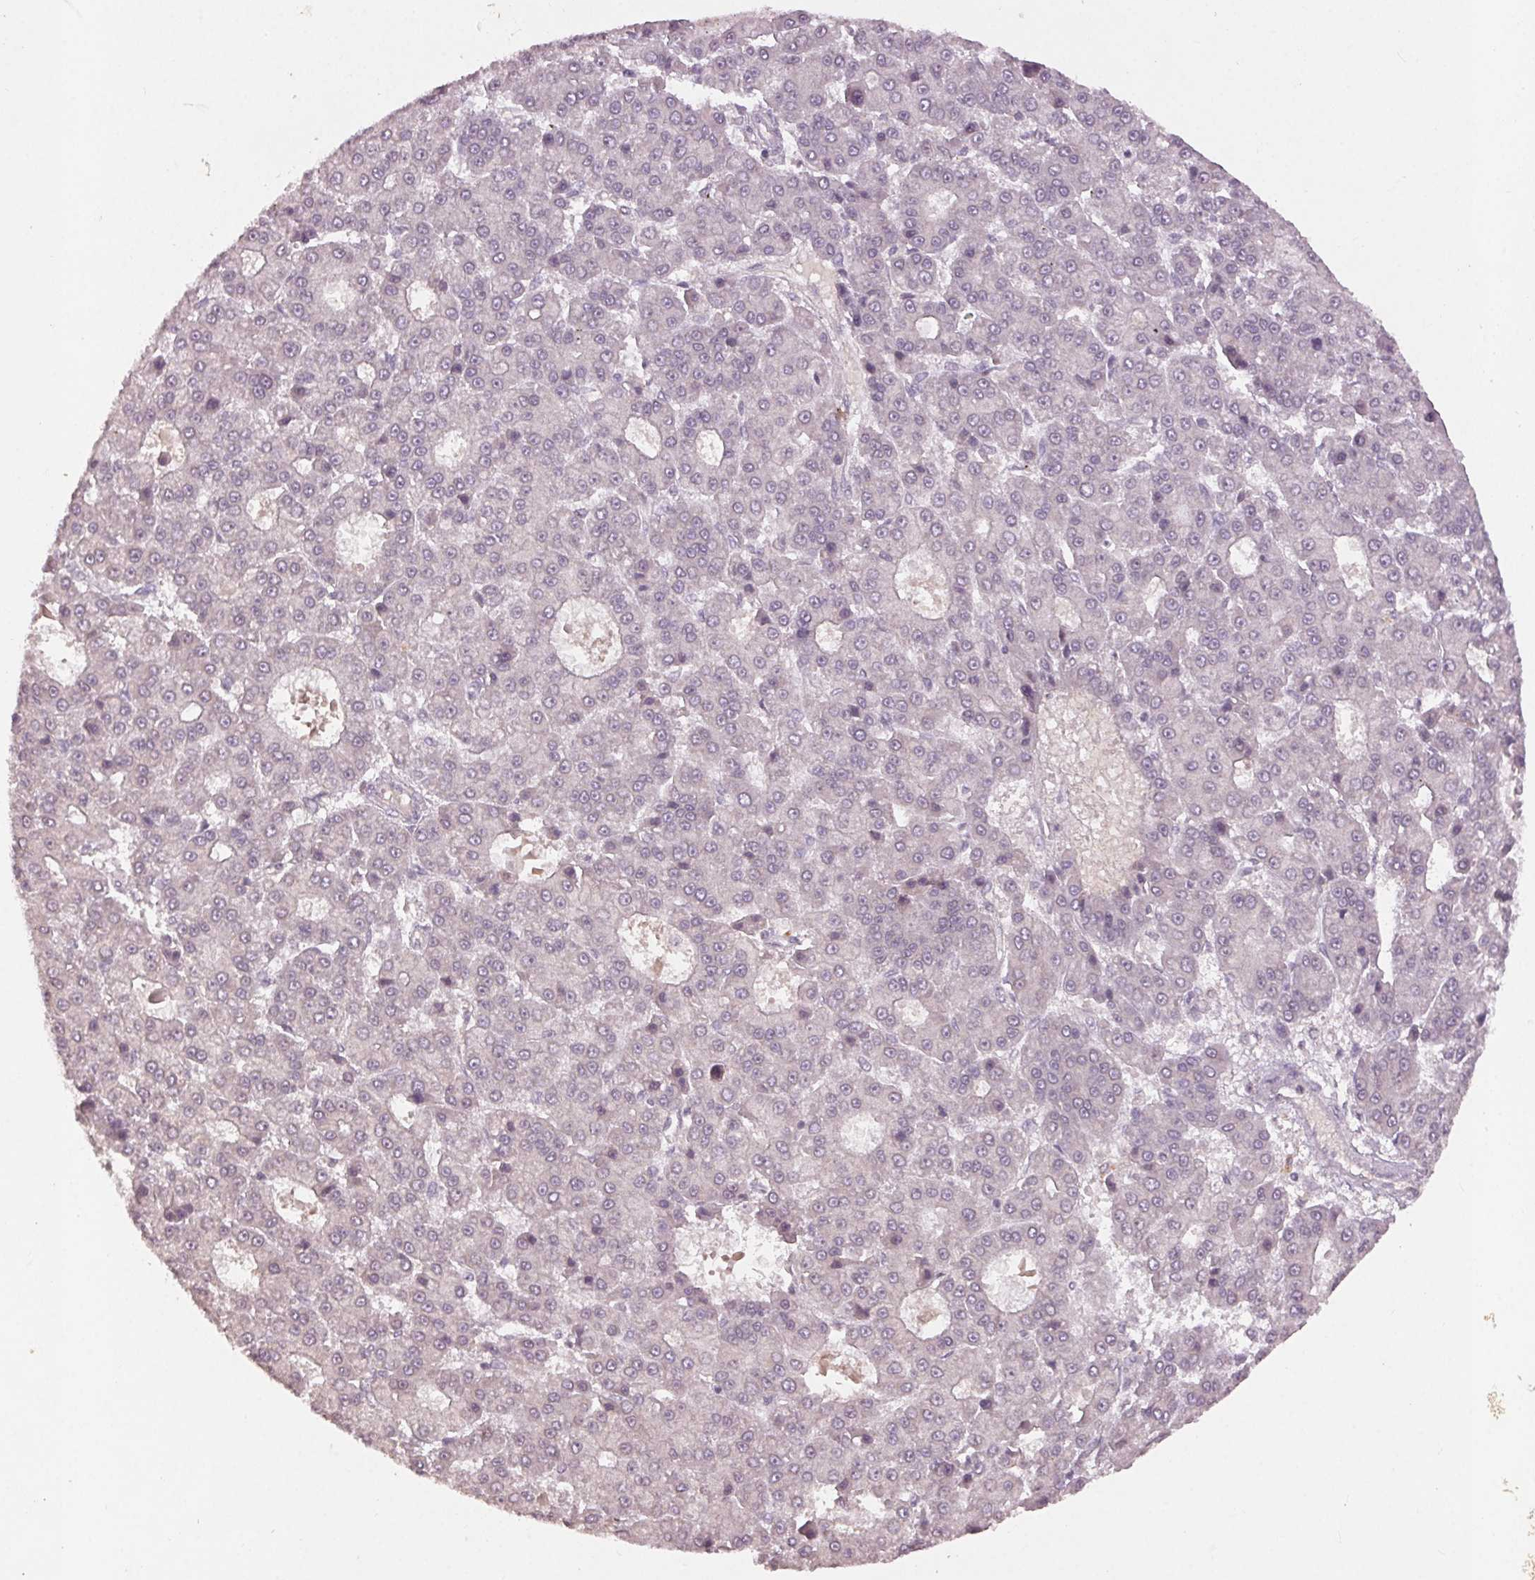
{"staining": {"intensity": "negative", "quantity": "none", "location": "none"}, "tissue": "liver cancer", "cell_type": "Tumor cells", "image_type": "cancer", "snomed": [{"axis": "morphology", "description": "Carcinoma, Hepatocellular, NOS"}, {"axis": "topography", "description": "Liver"}], "caption": "An IHC photomicrograph of liver cancer (hepatocellular carcinoma) is shown. There is no staining in tumor cells of liver cancer (hepatocellular carcinoma).", "gene": "KLRC3", "patient": {"sex": "male", "age": 70}}